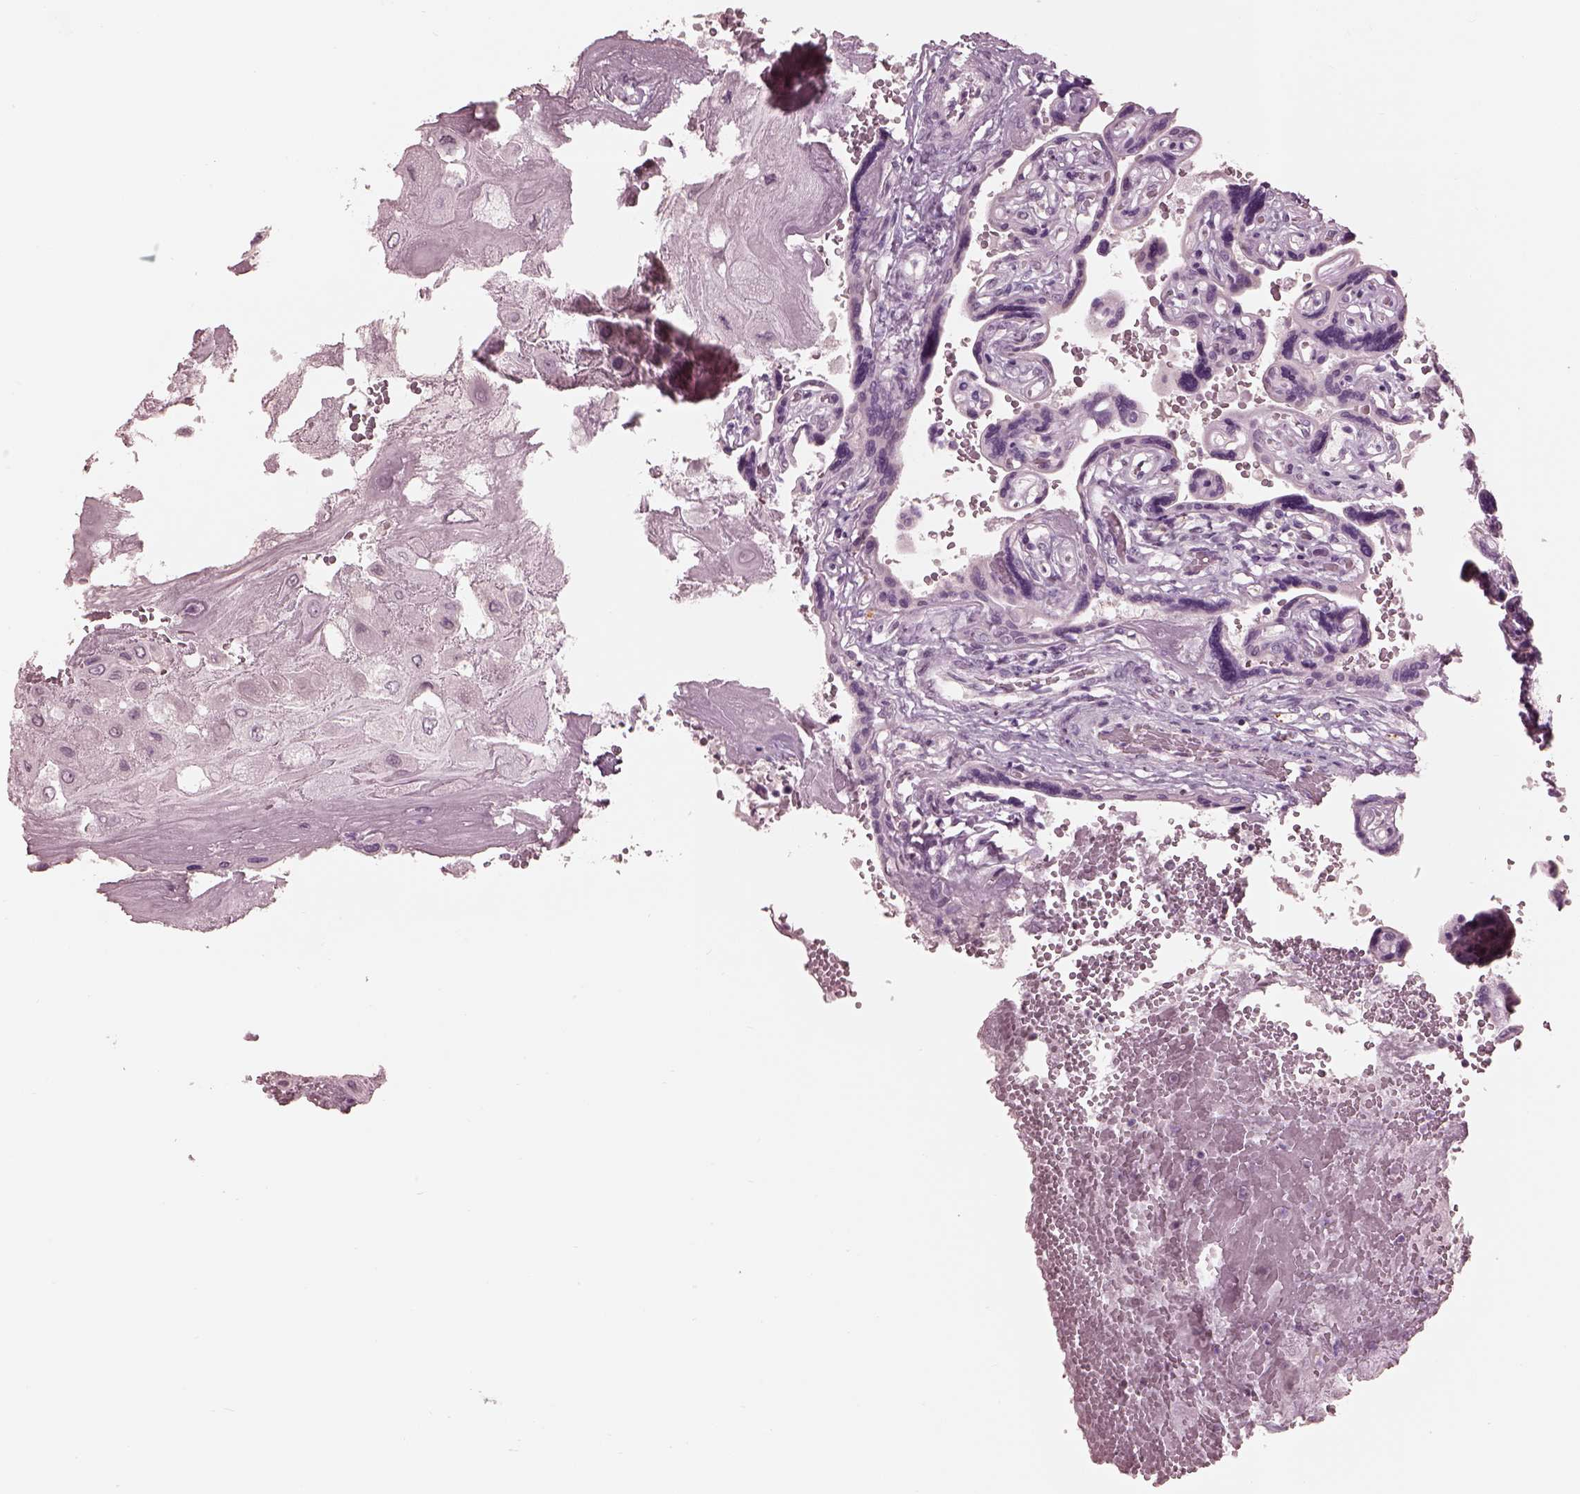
{"staining": {"intensity": "negative", "quantity": "none", "location": "none"}, "tissue": "placenta", "cell_type": "Decidual cells", "image_type": "normal", "snomed": [{"axis": "morphology", "description": "Normal tissue, NOS"}, {"axis": "topography", "description": "Placenta"}], "caption": "This histopathology image is of normal placenta stained with immunohistochemistry to label a protein in brown with the nuclei are counter-stained blue. There is no expression in decidual cells. The staining is performed using DAB (3,3'-diaminobenzidine) brown chromogen with nuclei counter-stained in using hematoxylin.", "gene": "GARIN4", "patient": {"sex": "female", "age": 32}}